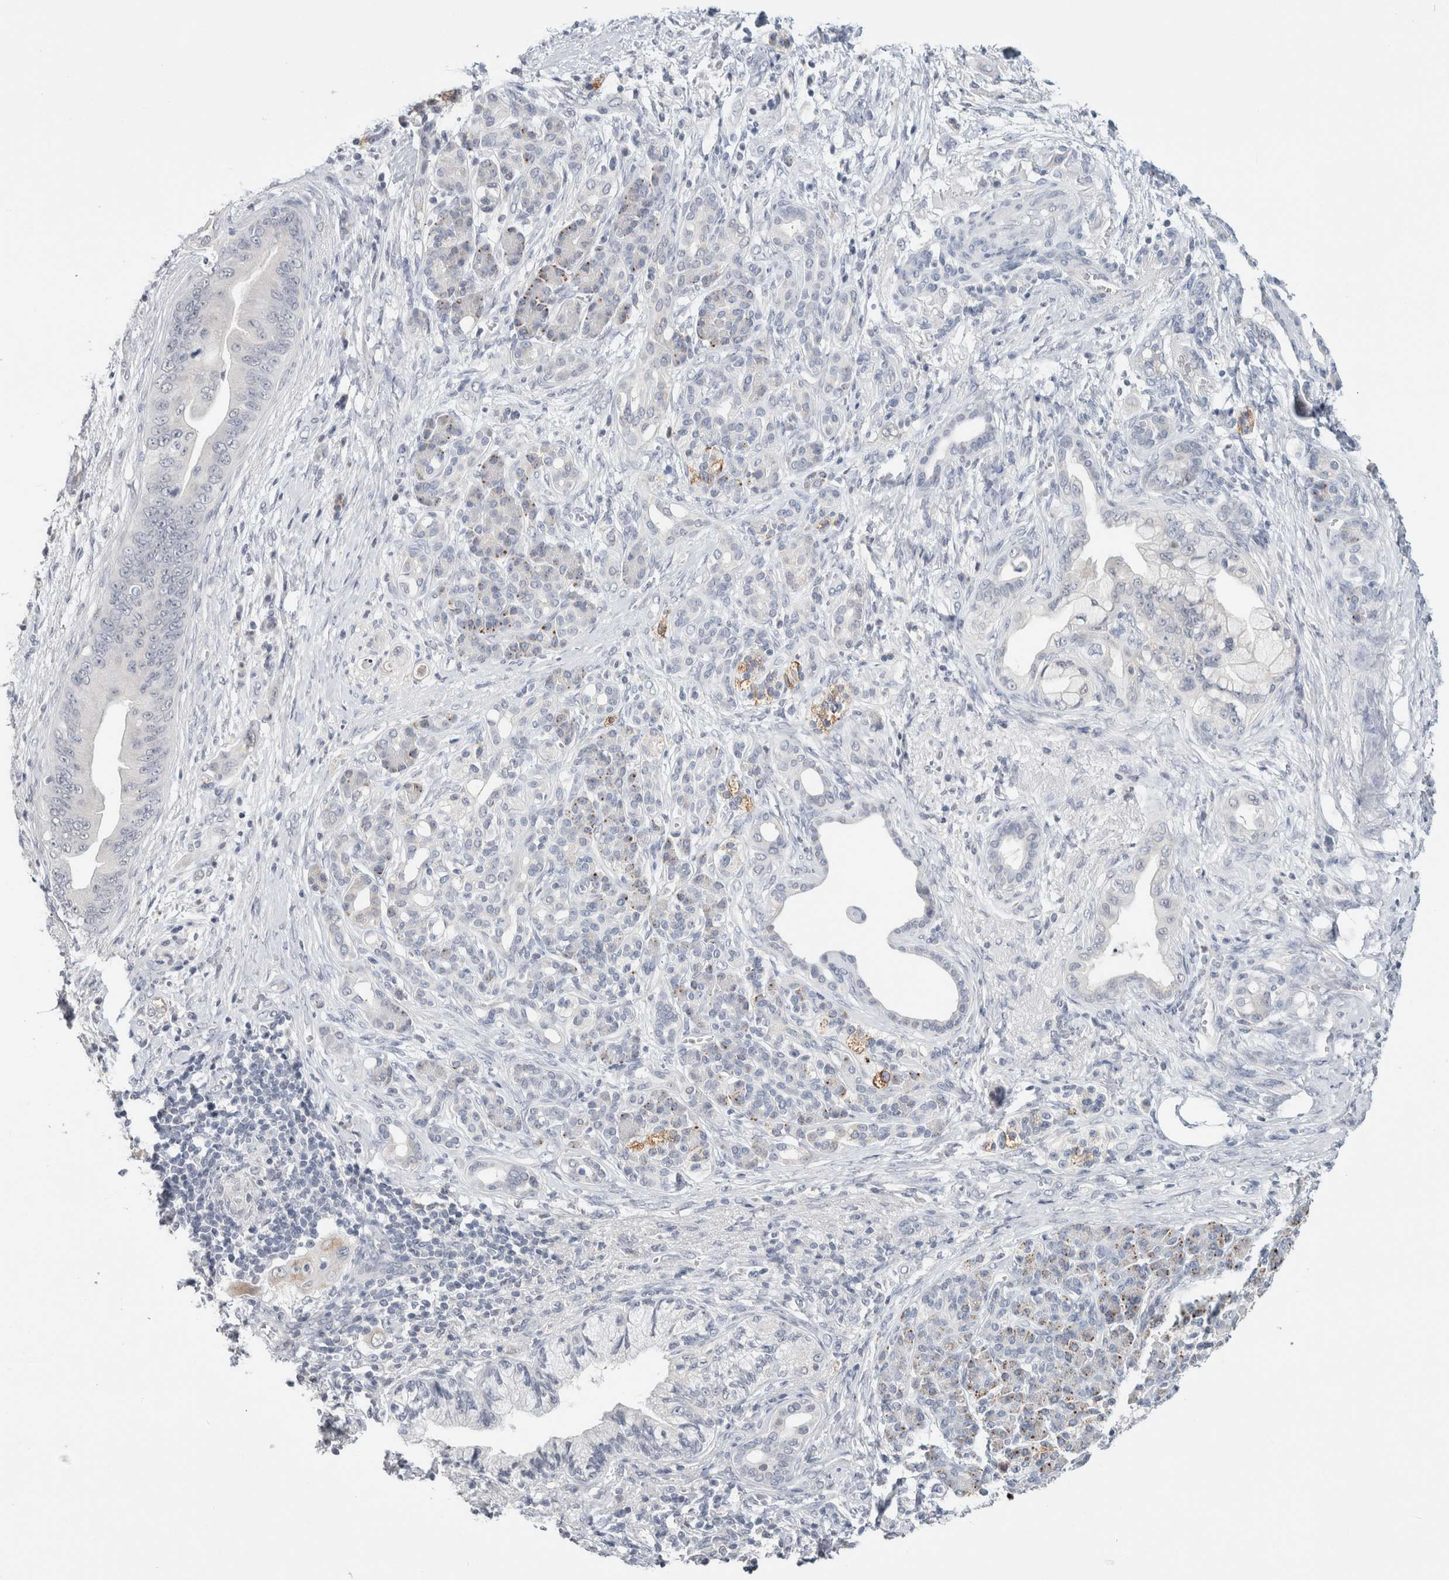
{"staining": {"intensity": "negative", "quantity": "none", "location": "none"}, "tissue": "pancreatic cancer", "cell_type": "Tumor cells", "image_type": "cancer", "snomed": [{"axis": "morphology", "description": "Adenocarcinoma, NOS"}, {"axis": "topography", "description": "Pancreas"}], "caption": "Tumor cells are negative for protein expression in human pancreatic adenocarcinoma.", "gene": "CRAT", "patient": {"sex": "male", "age": 59}}